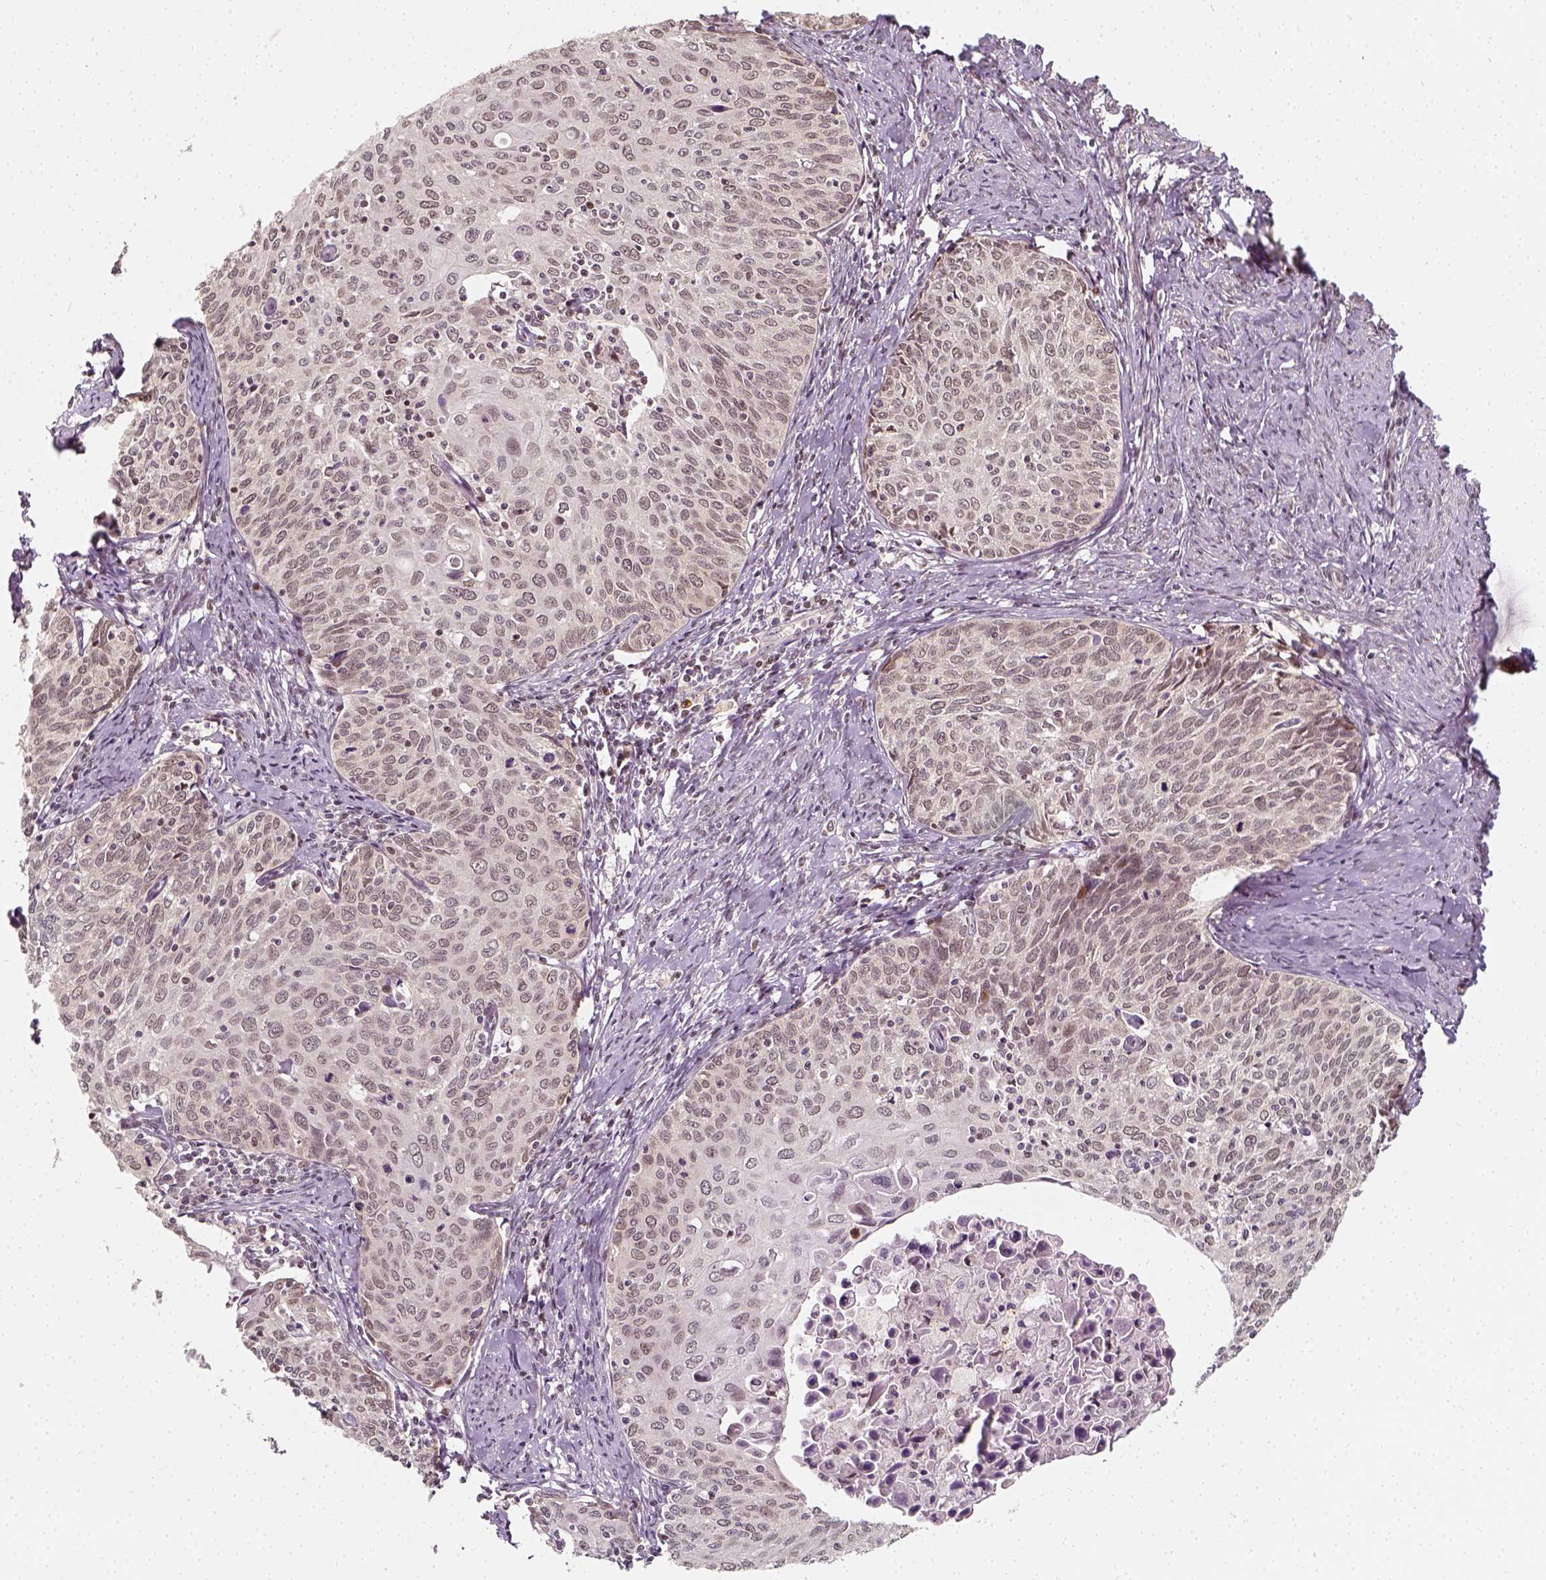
{"staining": {"intensity": "weak", "quantity": "25%-75%", "location": "nuclear"}, "tissue": "cervical cancer", "cell_type": "Tumor cells", "image_type": "cancer", "snomed": [{"axis": "morphology", "description": "Squamous cell carcinoma, NOS"}, {"axis": "topography", "description": "Cervix"}], "caption": "This micrograph demonstrates immunohistochemistry (IHC) staining of human cervical cancer (squamous cell carcinoma), with low weak nuclear positivity in about 25%-75% of tumor cells.", "gene": "ZMAT3", "patient": {"sex": "female", "age": 62}}